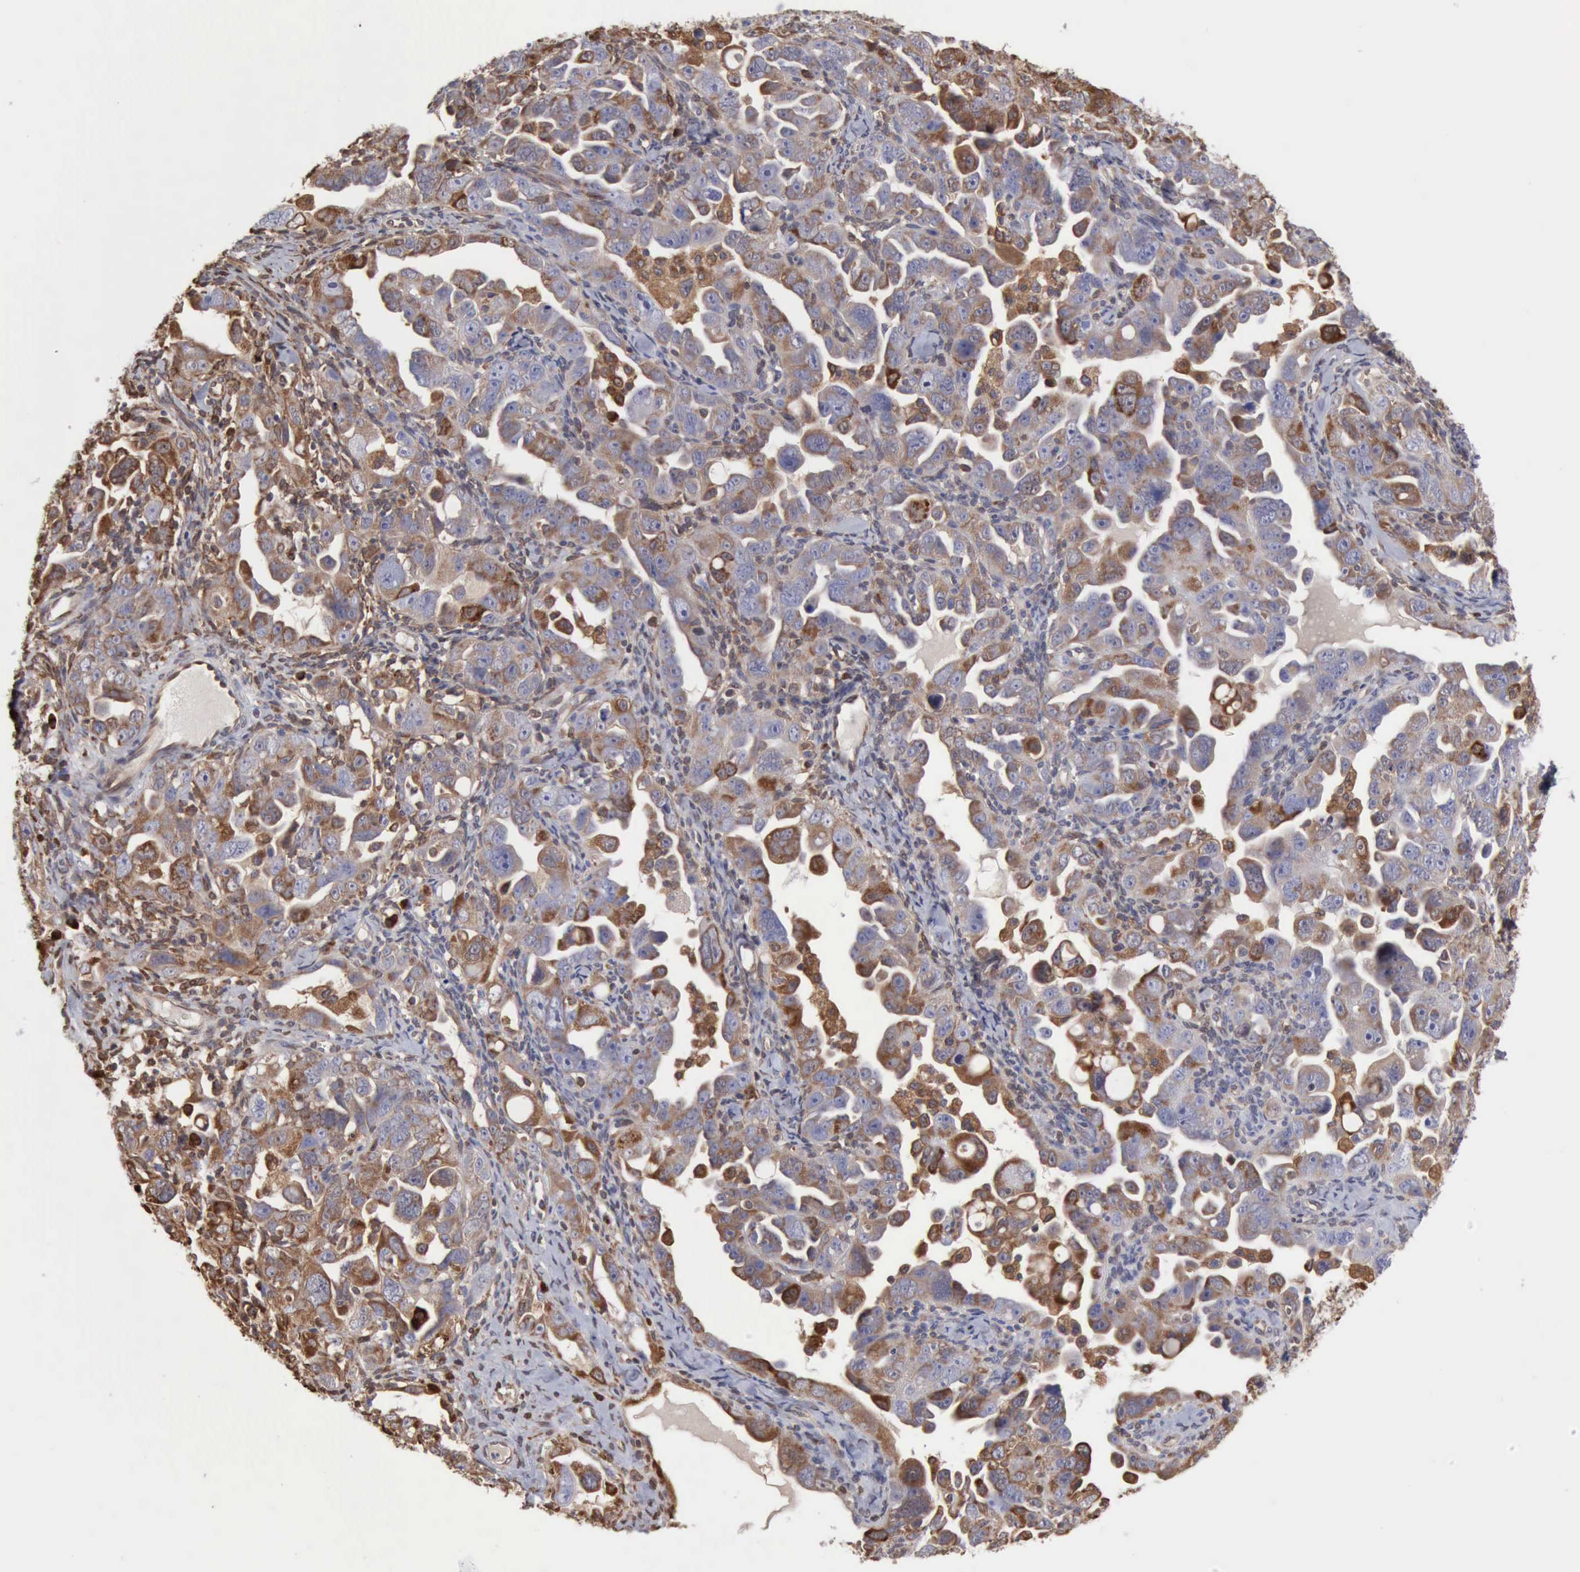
{"staining": {"intensity": "moderate", "quantity": ">75%", "location": "cytoplasmic/membranous"}, "tissue": "ovarian cancer", "cell_type": "Tumor cells", "image_type": "cancer", "snomed": [{"axis": "morphology", "description": "Cystadenocarcinoma, serous, NOS"}, {"axis": "topography", "description": "Ovary"}], "caption": "Immunohistochemistry (IHC) of ovarian cancer exhibits medium levels of moderate cytoplasmic/membranous expression in approximately >75% of tumor cells.", "gene": "APOL2", "patient": {"sex": "female", "age": 66}}